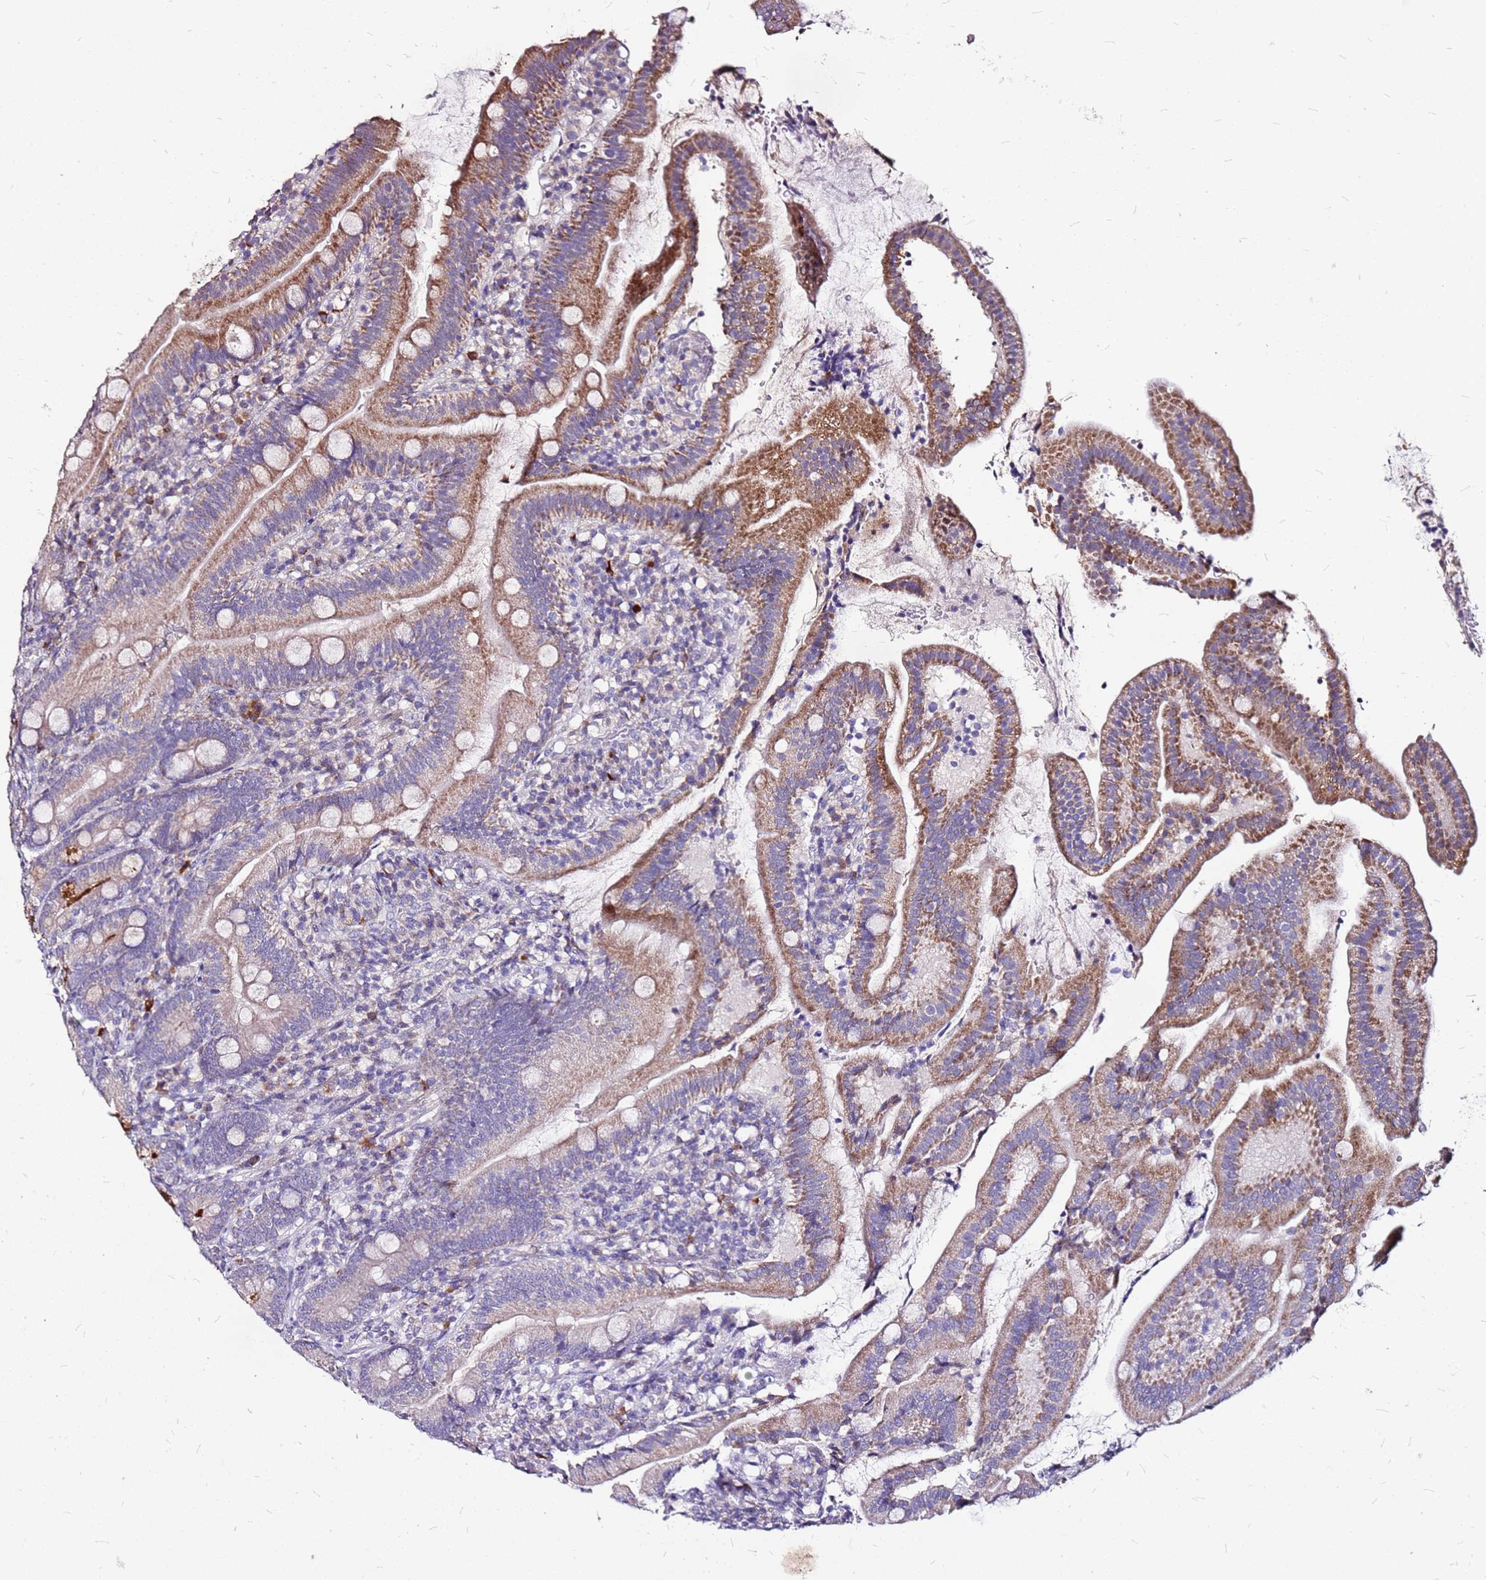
{"staining": {"intensity": "moderate", "quantity": "25%-75%", "location": "cytoplasmic/membranous"}, "tissue": "duodenum", "cell_type": "Glandular cells", "image_type": "normal", "snomed": [{"axis": "morphology", "description": "Normal tissue, NOS"}, {"axis": "topography", "description": "Duodenum"}], "caption": "Immunohistochemistry (IHC) image of normal human duodenum stained for a protein (brown), which displays medium levels of moderate cytoplasmic/membranous positivity in about 25%-75% of glandular cells.", "gene": "DCDC2C", "patient": {"sex": "female", "age": 67}}